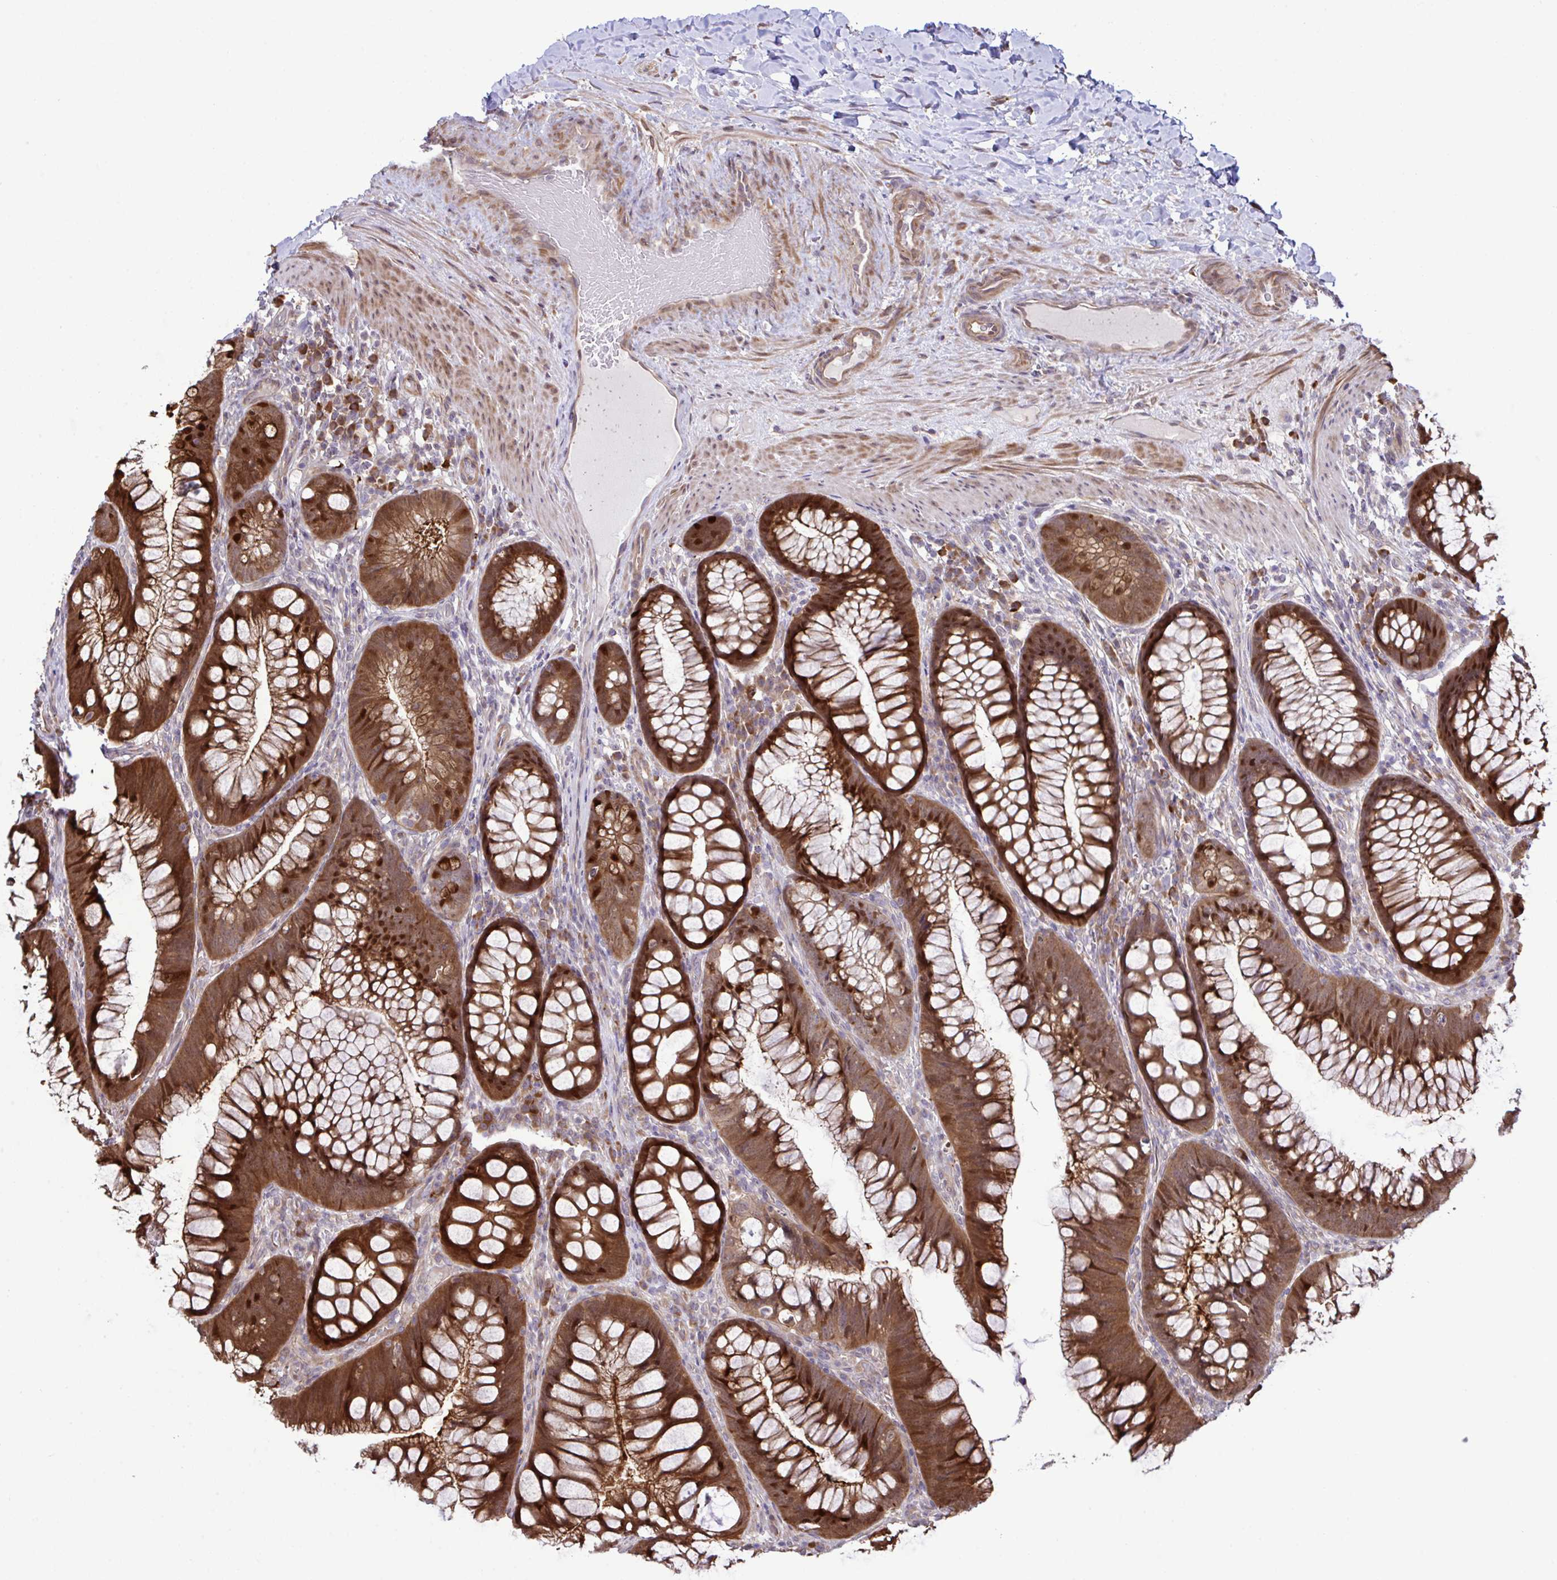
{"staining": {"intensity": "strong", "quantity": ">75%", "location": "cytoplasmic/membranous"}, "tissue": "colon", "cell_type": "Endothelial cells", "image_type": "normal", "snomed": [{"axis": "morphology", "description": "Normal tissue, NOS"}, {"axis": "morphology", "description": "Adenoma, NOS"}, {"axis": "topography", "description": "Soft tissue"}, {"axis": "topography", "description": "Colon"}], "caption": "An immunohistochemistry photomicrograph of normal tissue is shown. Protein staining in brown shows strong cytoplasmic/membranous positivity in colon within endothelial cells.", "gene": "CMPK1", "patient": {"sex": "male", "age": 47}}